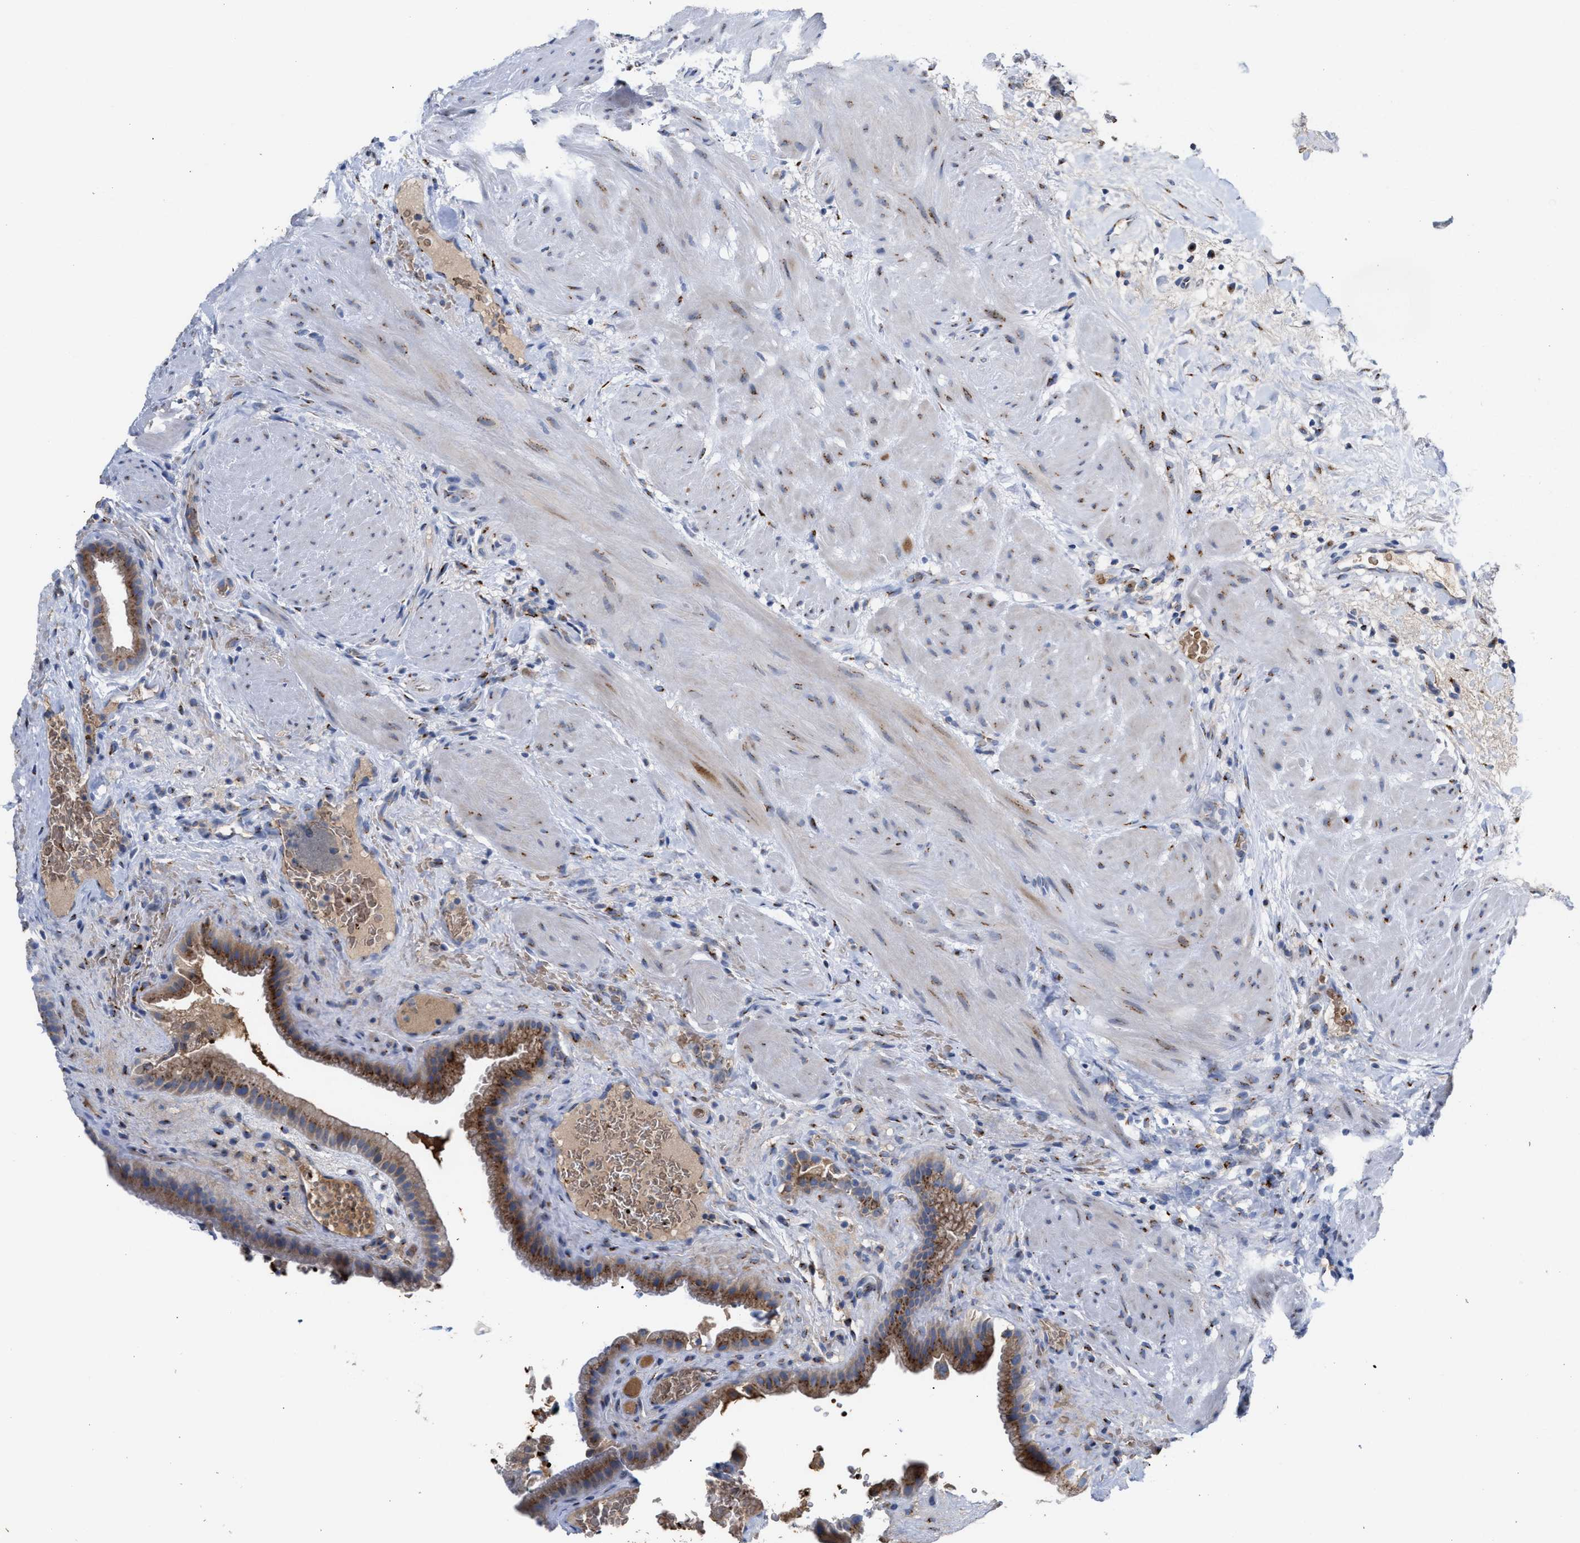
{"staining": {"intensity": "moderate", "quantity": ">75%", "location": "cytoplasmic/membranous"}, "tissue": "gallbladder", "cell_type": "Glandular cells", "image_type": "normal", "snomed": [{"axis": "morphology", "description": "Normal tissue, NOS"}, {"axis": "topography", "description": "Gallbladder"}], "caption": "The photomicrograph exhibits a brown stain indicating the presence of a protein in the cytoplasmic/membranous of glandular cells in gallbladder. The staining was performed using DAB (3,3'-diaminobenzidine), with brown indicating positive protein expression. Nuclei are stained blue with hematoxylin.", "gene": "CCL2", "patient": {"sex": "male", "age": 49}}